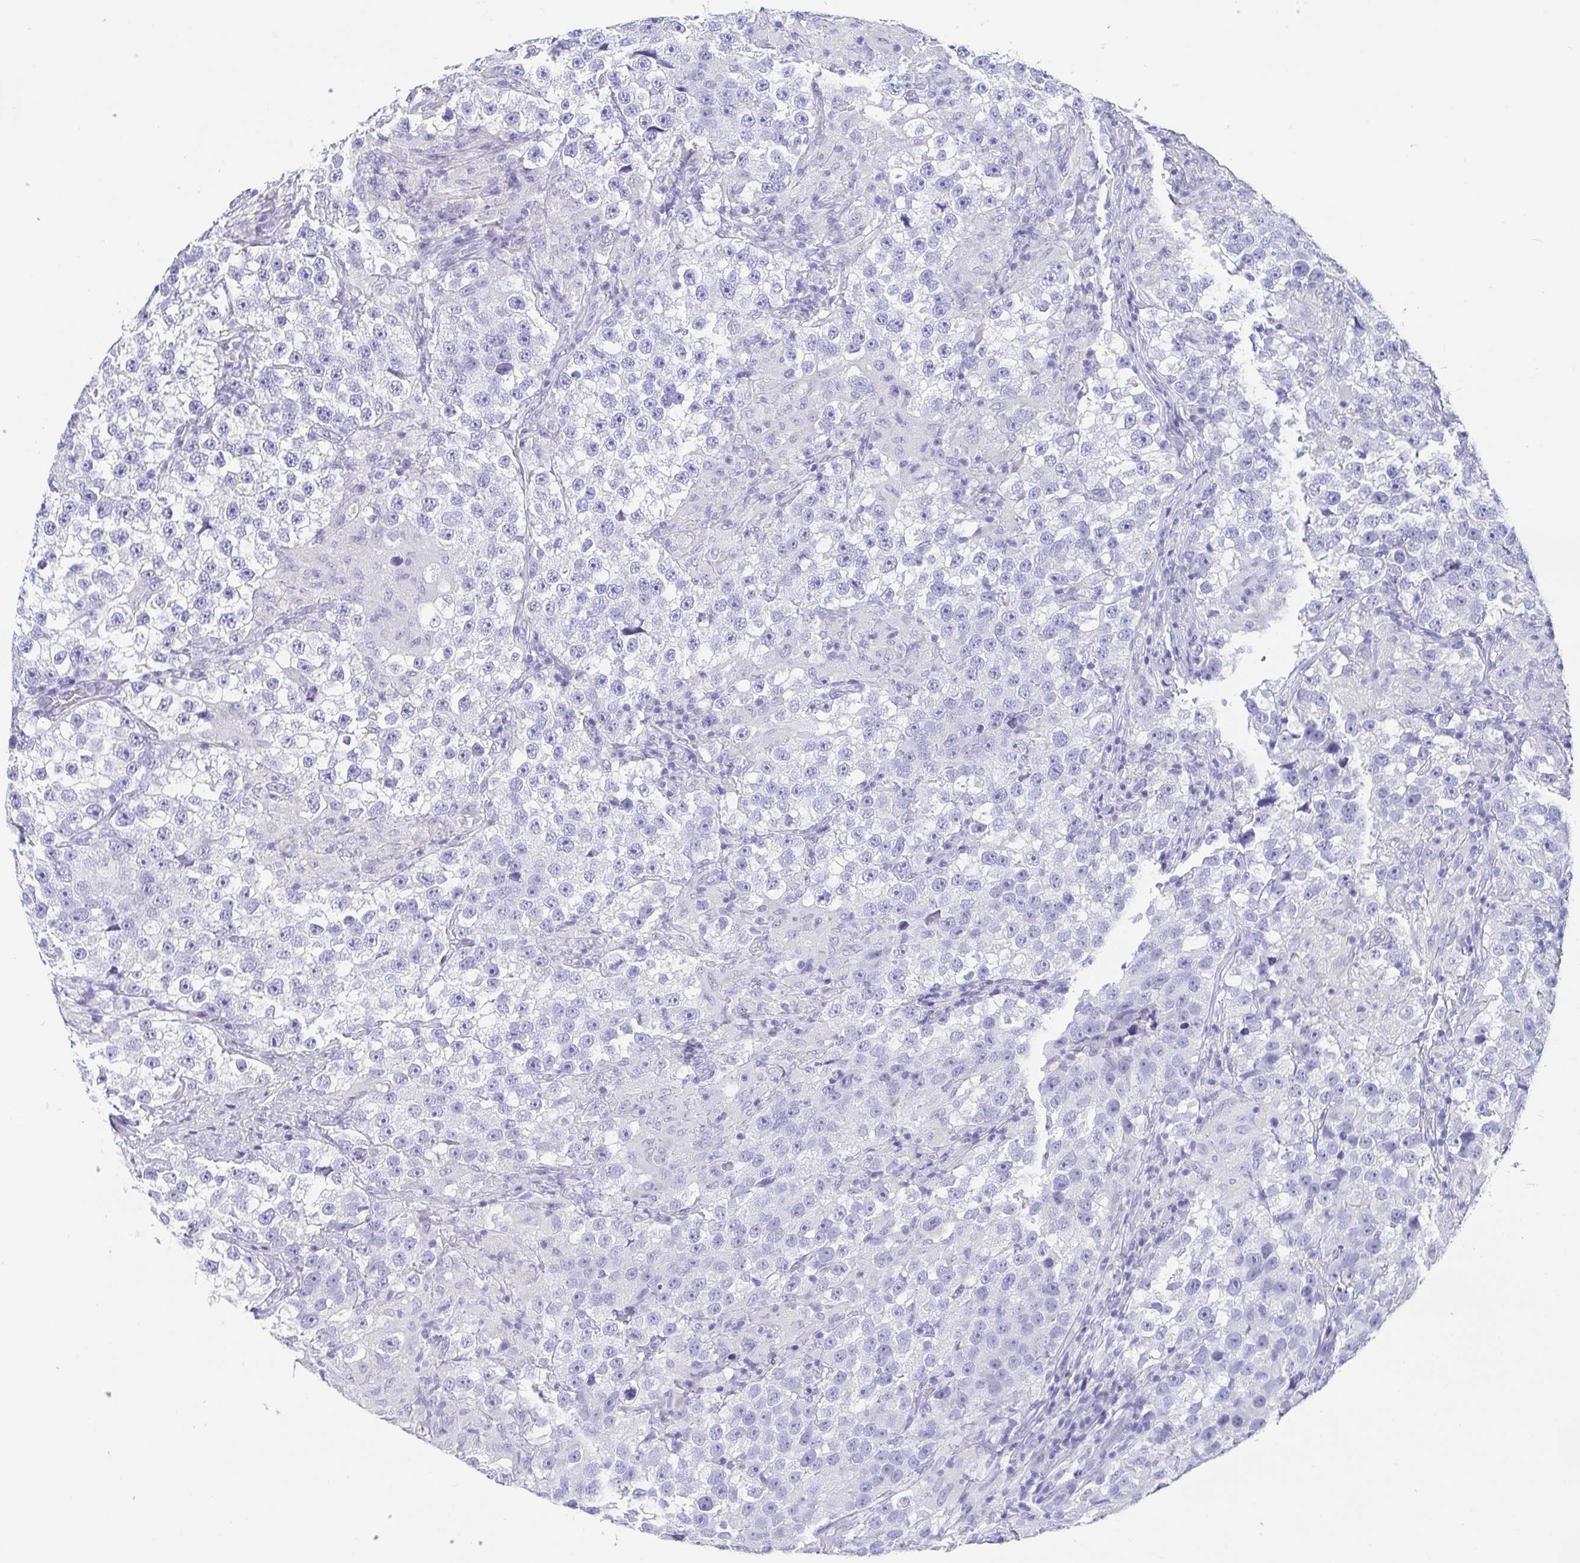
{"staining": {"intensity": "negative", "quantity": "none", "location": "none"}, "tissue": "testis cancer", "cell_type": "Tumor cells", "image_type": "cancer", "snomed": [{"axis": "morphology", "description": "Seminoma, NOS"}, {"axis": "topography", "description": "Testis"}], "caption": "Human seminoma (testis) stained for a protein using IHC reveals no expression in tumor cells.", "gene": "SCGN", "patient": {"sex": "male", "age": 46}}